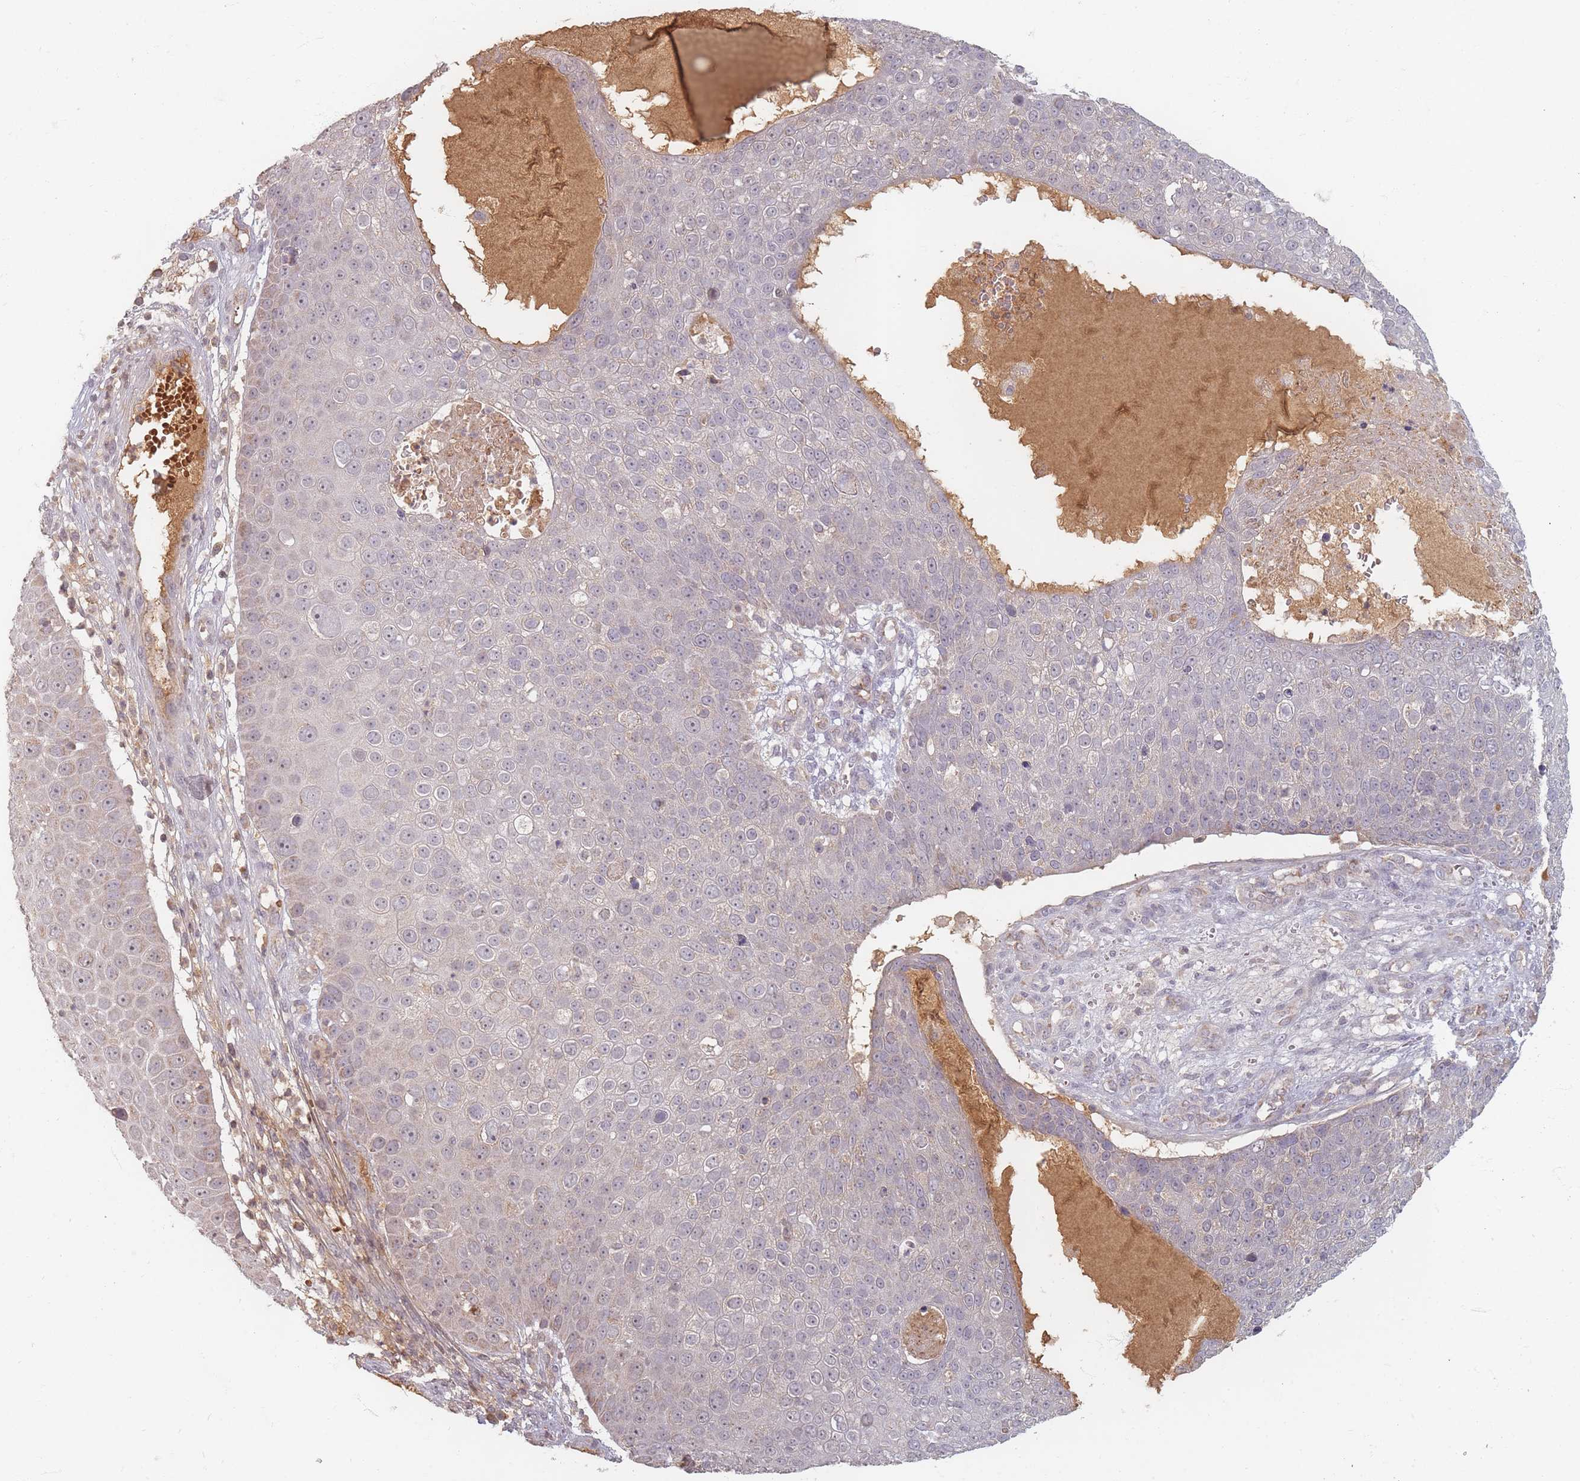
{"staining": {"intensity": "negative", "quantity": "none", "location": "none"}, "tissue": "skin cancer", "cell_type": "Tumor cells", "image_type": "cancer", "snomed": [{"axis": "morphology", "description": "Squamous cell carcinoma, NOS"}, {"axis": "topography", "description": "Skin"}], "caption": "High magnification brightfield microscopy of skin squamous cell carcinoma stained with DAB (brown) and counterstained with hematoxylin (blue): tumor cells show no significant staining.", "gene": "OR2M4", "patient": {"sex": "male", "age": 71}}